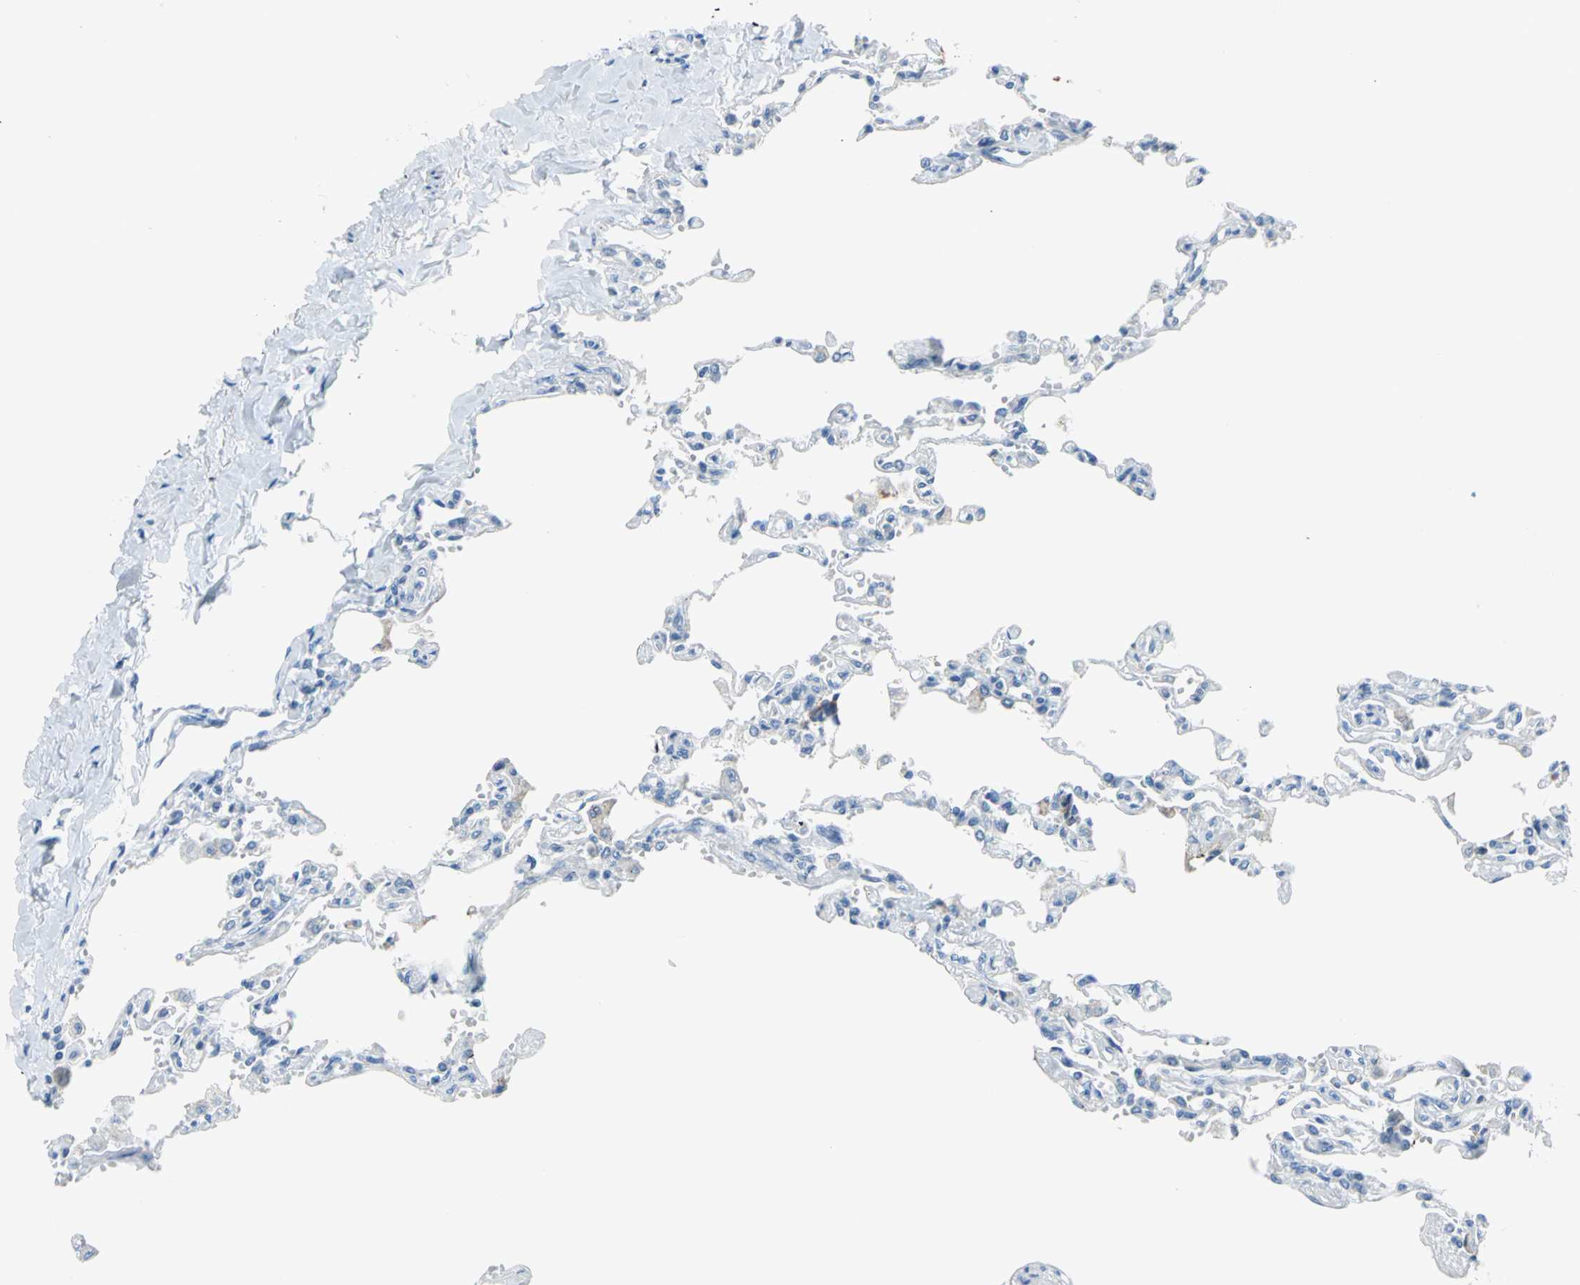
{"staining": {"intensity": "negative", "quantity": "none", "location": "none"}, "tissue": "lung", "cell_type": "Alveolar cells", "image_type": "normal", "snomed": [{"axis": "morphology", "description": "Normal tissue, NOS"}, {"axis": "topography", "description": "Lung"}], "caption": "Immunohistochemistry (IHC) photomicrograph of benign lung: lung stained with DAB (3,3'-diaminobenzidine) demonstrates no significant protein positivity in alveolar cells.", "gene": "MUC4", "patient": {"sex": "male", "age": 21}}